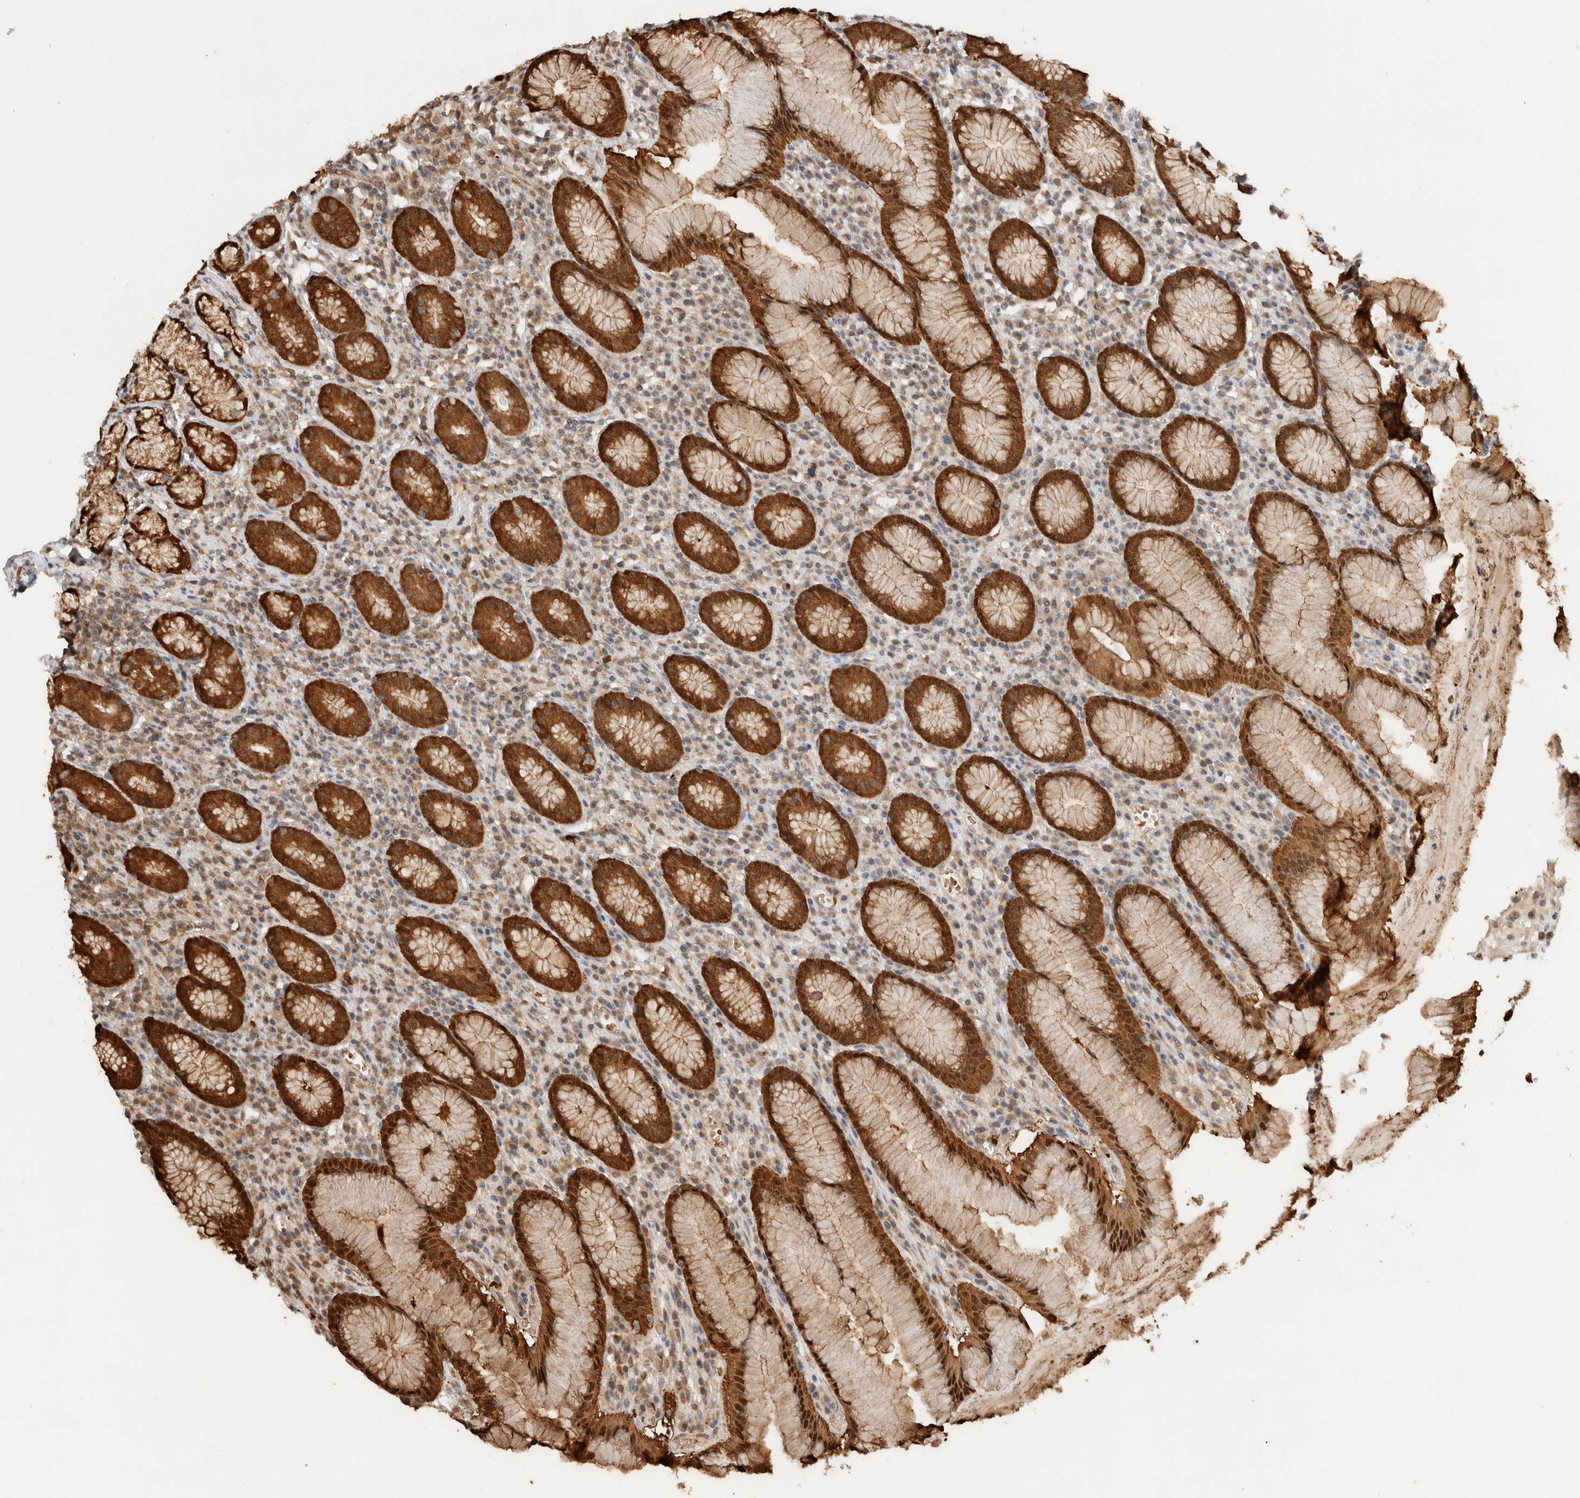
{"staining": {"intensity": "strong", "quantity": ">75%", "location": "cytoplasmic/membranous,nuclear"}, "tissue": "stomach", "cell_type": "Glandular cells", "image_type": "normal", "snomed": [{"axis": "morphology", "description": "Normal tissue, NOS"}, {"axis": "topography", "description": "Stomach"}], "caption": "Immunohistochemistry (IHC) staining of normal stomach, which demonstrates high levels of strong cytoplasmic/membranous,nuclear staining in approximately >75% of glandular cells indicating strong cytoplasmic/membranous,nuclear protein staining. The staining was performed using DAB (brown) for protein detection and nuclei were counterstained in hematoxylin (blue).", "gene": "CA13", "patient": {"sex": "male", "age": 55}}